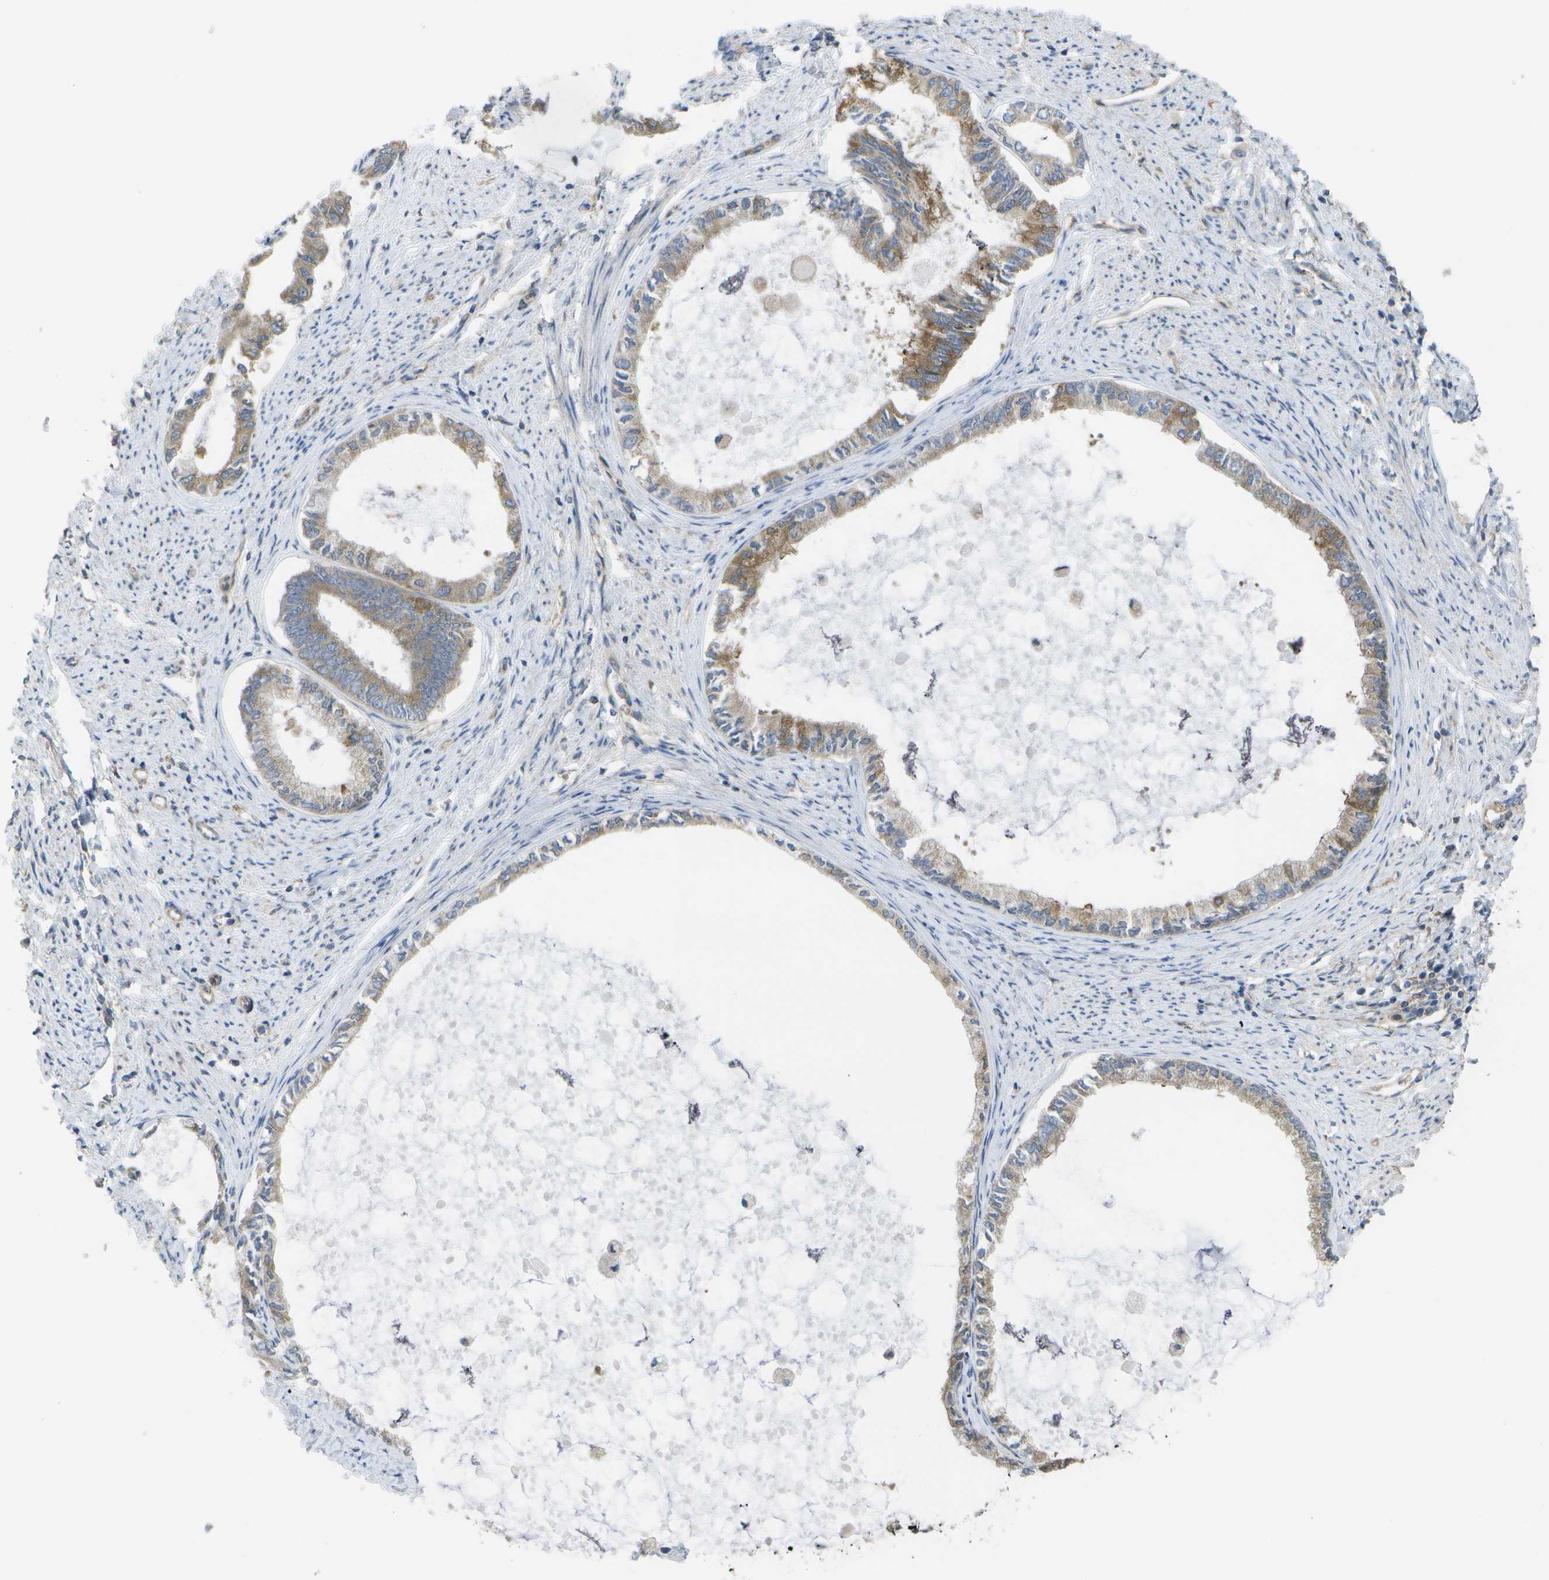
{"staining": {"intensity": "moderate", "quantity": ">75%", "location": "cytoplasmic/membranous"}, "tissue": "endometrial cancer", "cell_type": "Tumor cells", "image_type": "cancer", "snomed": [{"axis": "morphology", "description": "Adenocarcinoma, NOS"}, {"axis": "topography", "description": "Endometrium"}], "caption": "Moderate cytoplasmic/membranous staining is seen in about >75% of tumor cells in endometrial adenocarcinoma.", "gene": "DPM3", "patient": {"sex": "female", "age": 86}}